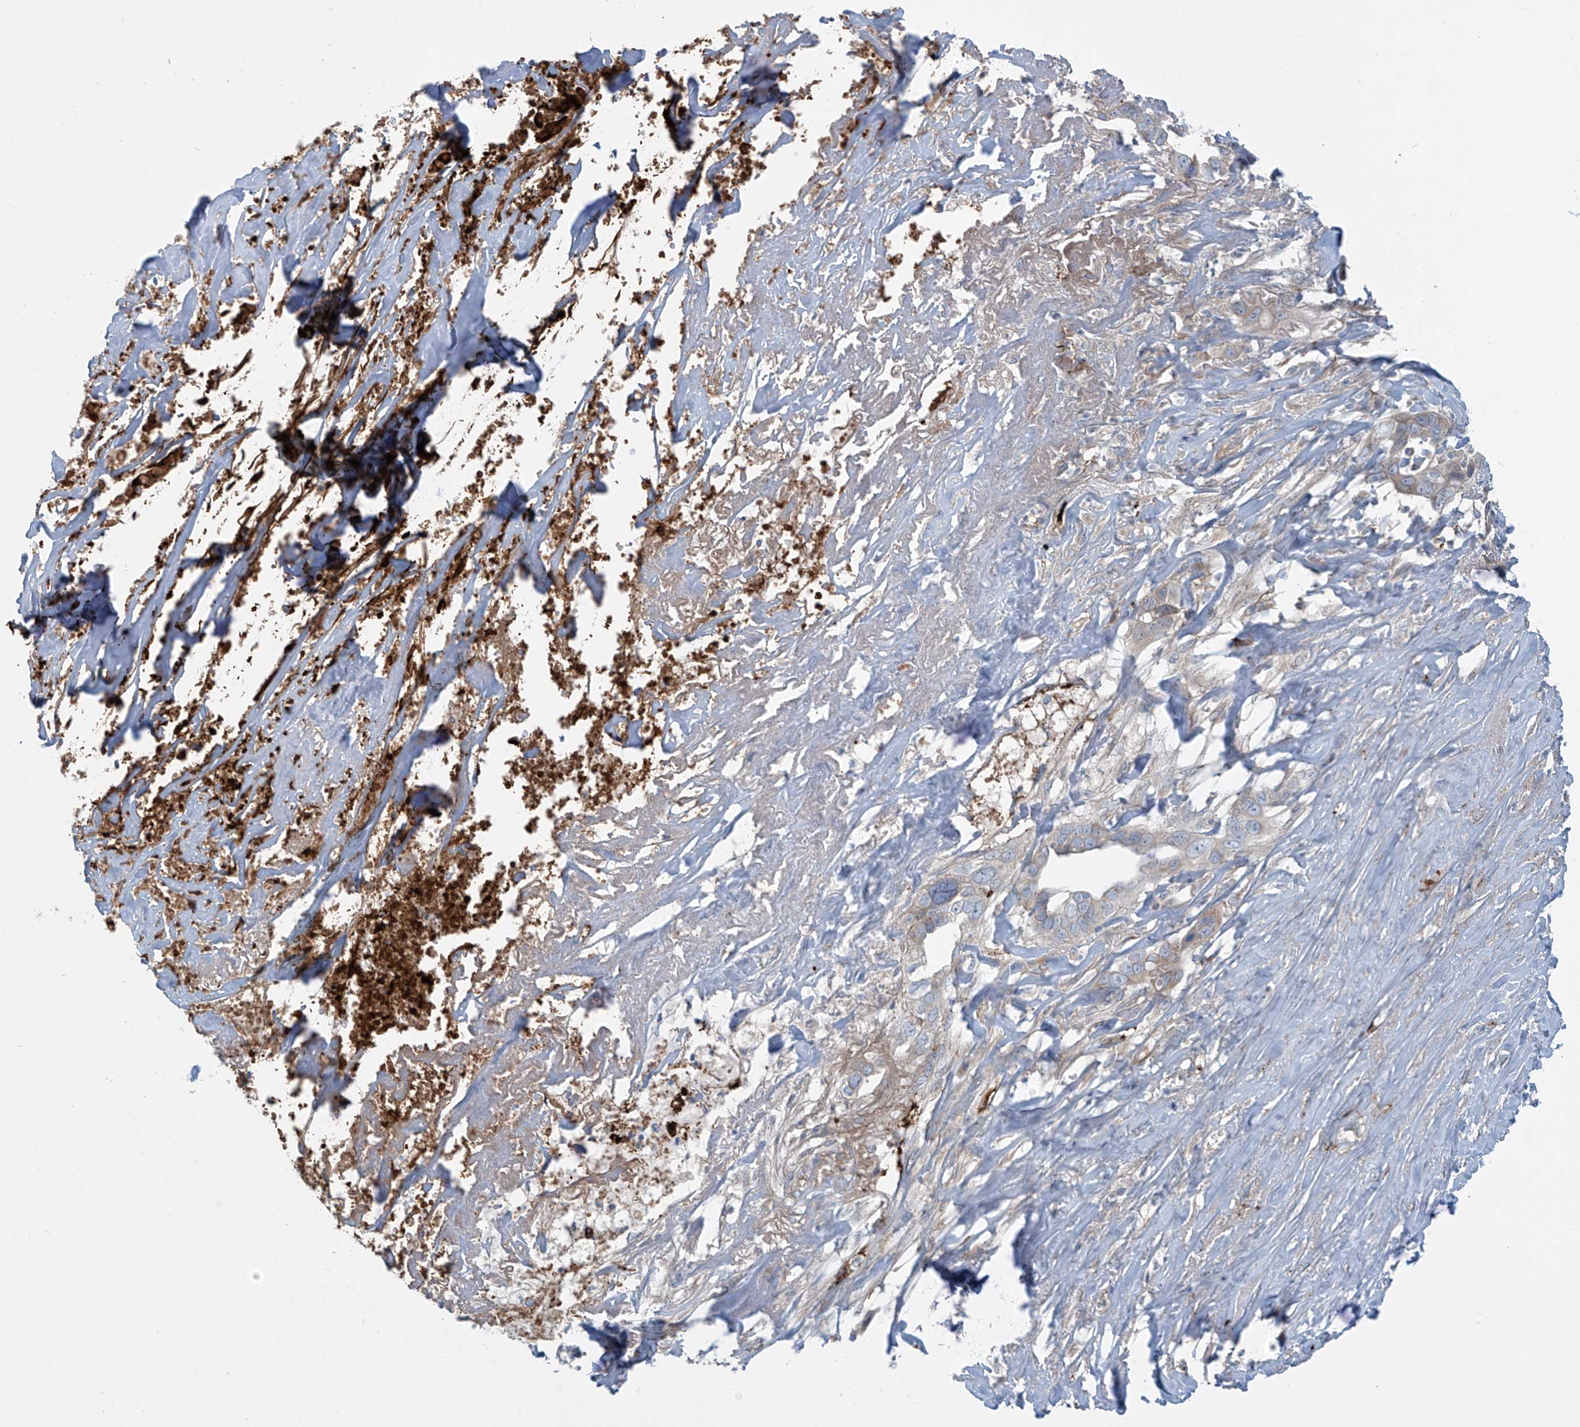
{"staining": {"intensity": "negative", "quantity": "none", "location": "none"}, "tissue": "liver cancer", "cell_type": "Tumor cells", "image_type": "cancer", "snomed": [{"axis": "morphology", "description": "Cholangiocarcinoma"}, {"axis": "topography", "description": "Liver"}], "caption": "High magnification brightfield microscopy of liver cholangiocarcinoma stained with DAB (3,3'-diaminobenzidine) (brown) and counterstained with hematoxylin (blue): tumor cells show no significant positivity.", "gene": "LZTS3", "patient": {"sex": "female", "age": 79}}